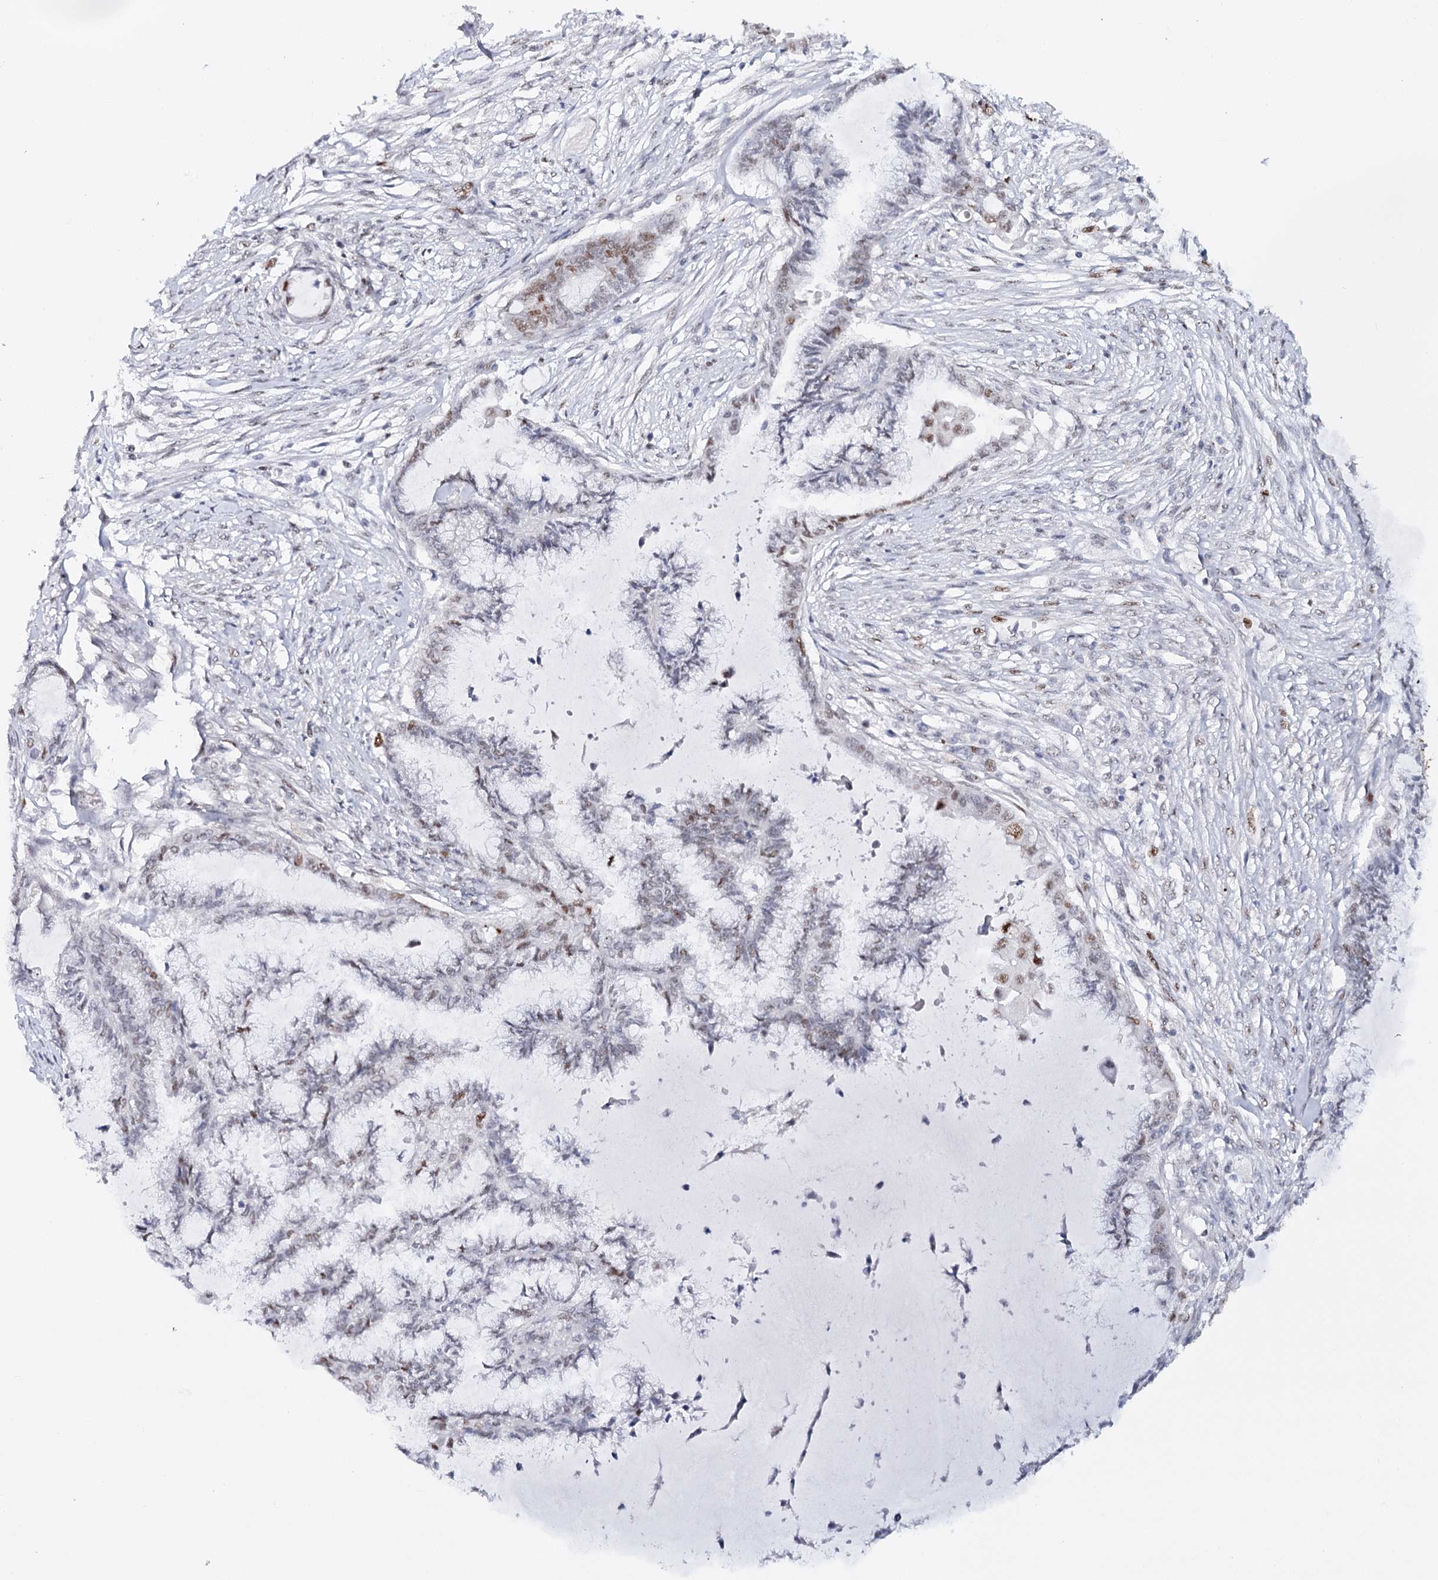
{"staining": {"intensity": "moderate", "quantity": "<25%", "location": "nuclear"}, "tissue": "endometrial cancer", "cell_type": "Tumor cells", "image_type": "cancer", "snomed": [{"axis": "morphology", "description": "Adenocarcinoma, NOS"}, {"axis": "topography", "description": "Endometrium"}], "caption": "IHC micrograph of human endometrial cancer stained for a protein (brown), which displays low levels of moderate nuclear positivity in approximately <25% of tumor cells.", "gene": "TP53", "patient": {"sex": "female", "age": 86}}